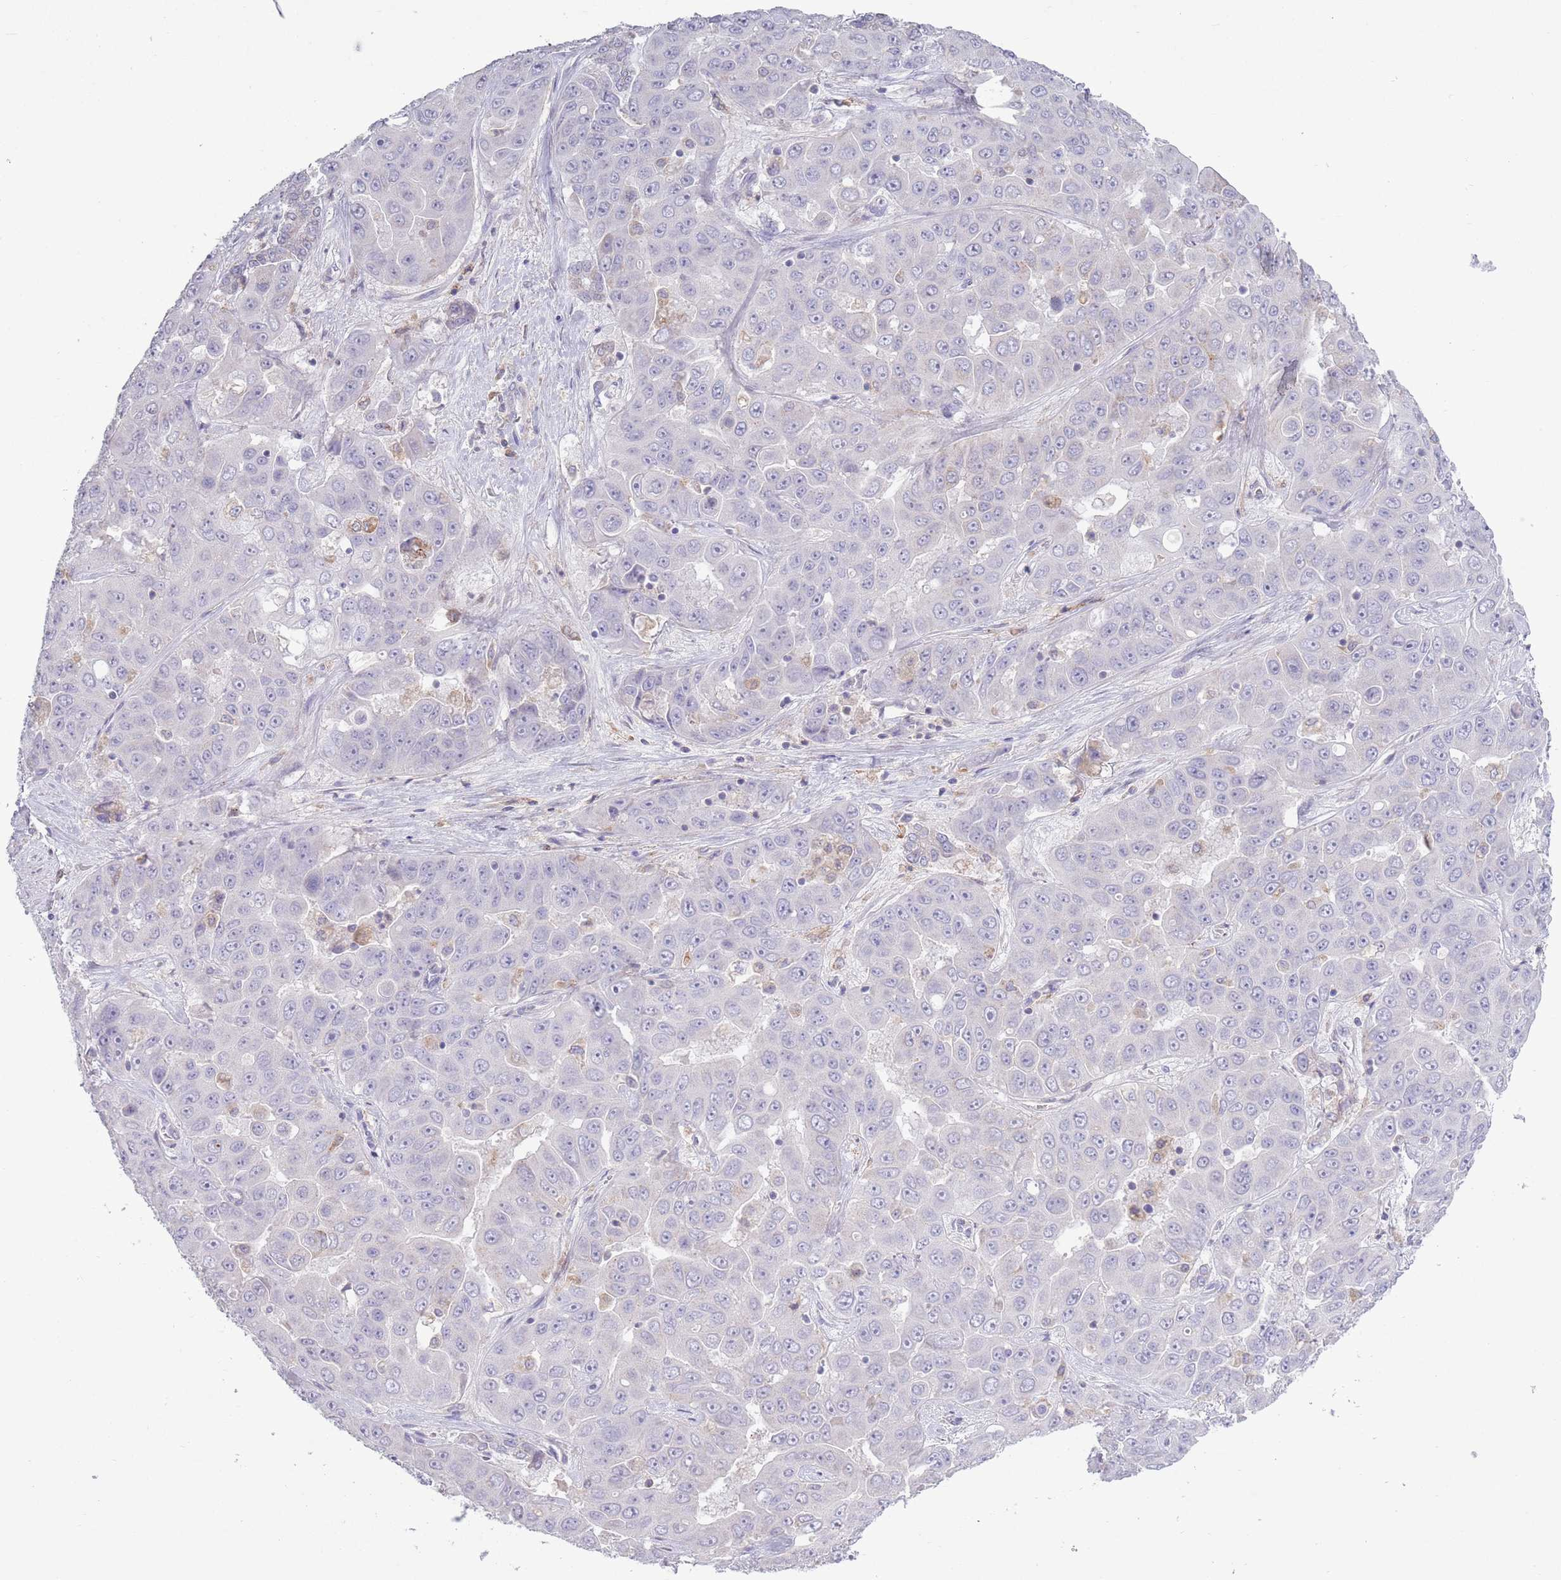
{"staining": {"intensity": "negative", "quantity": "none", "location": "none"}, "tissue": "liver cancer", "cell_type": "Tumor cells", "image_type": "cancer", "snomed": [{"axis": "morphology", "description": "Cholangiocarcinoma"}, {"axis": "topography", "description": "Liver"}], "caption": "Immunohistochemical staining of liver cancer (cholangiocarcinoma) reveals no significant staining in tumor cells. The staining is performed using DAB brown chromogen with nuclei counter-stained in using hematoxylin.", "gene": "ACSBG1", "patient": {"sex": "female", "age": 52}}